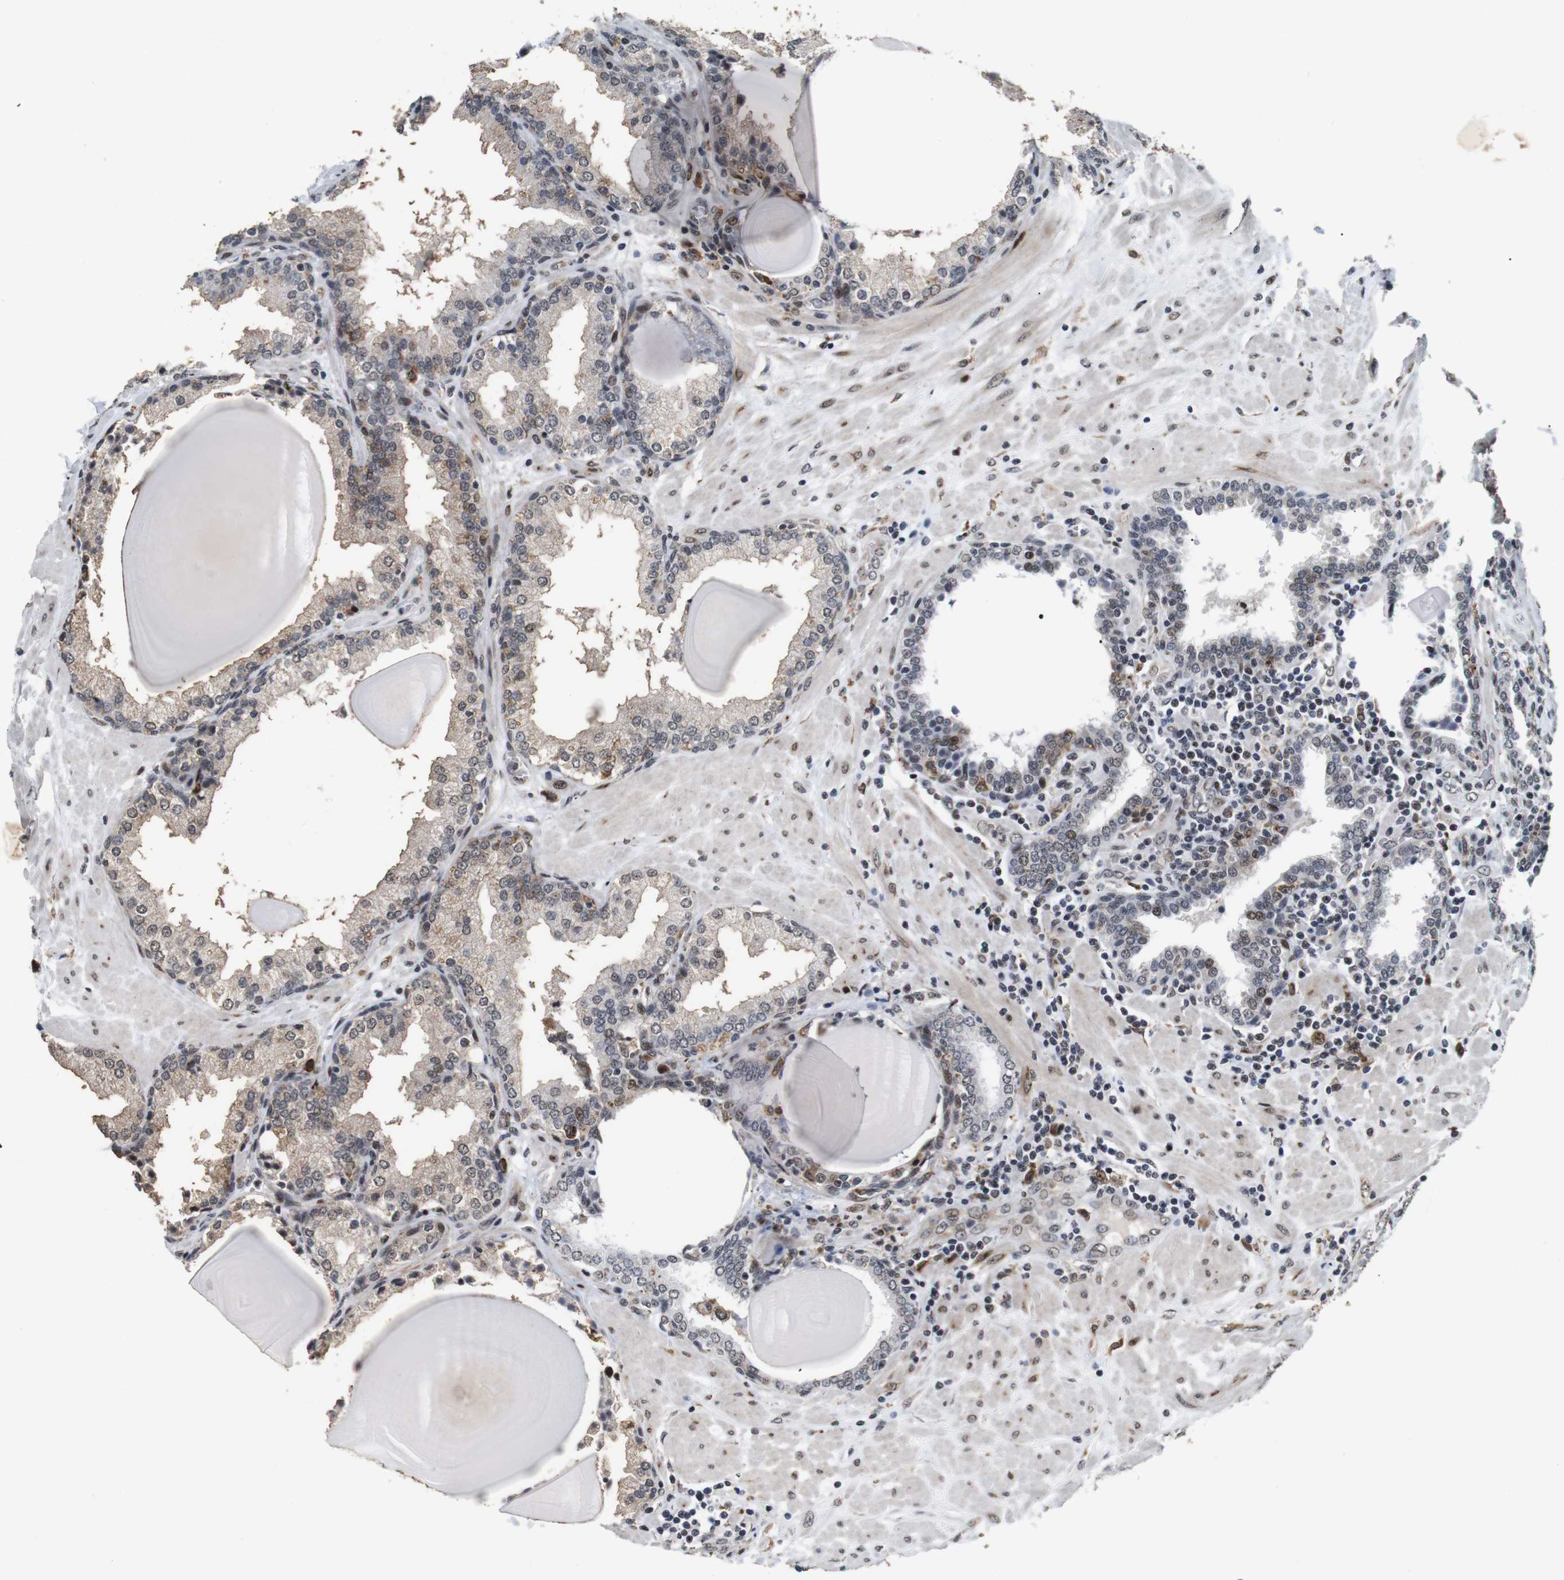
{"staining": {"intensity": "weak", "quantity": "25%-75%", "location": "cytoplasmic/membranous,nuclear"}, "tissue": "prostate", "cell_type": "Glandular cells", "image_type": "normal", "snomed": [{"axis": "morphology", "description": "Normal tissue, NOS"}, {"axis": "topography", "description": "Prostate"}], "caption": "IHC photomicrograph of unremarkable prostate stained for a protein (brown), which demonstrates low levels of weak cytoplasmic/membranous,nuclear positivity in about 25%-75% of glandular cells.", "gene": "EIF4G1", "patient": {"sex": "male", "age": 51}}